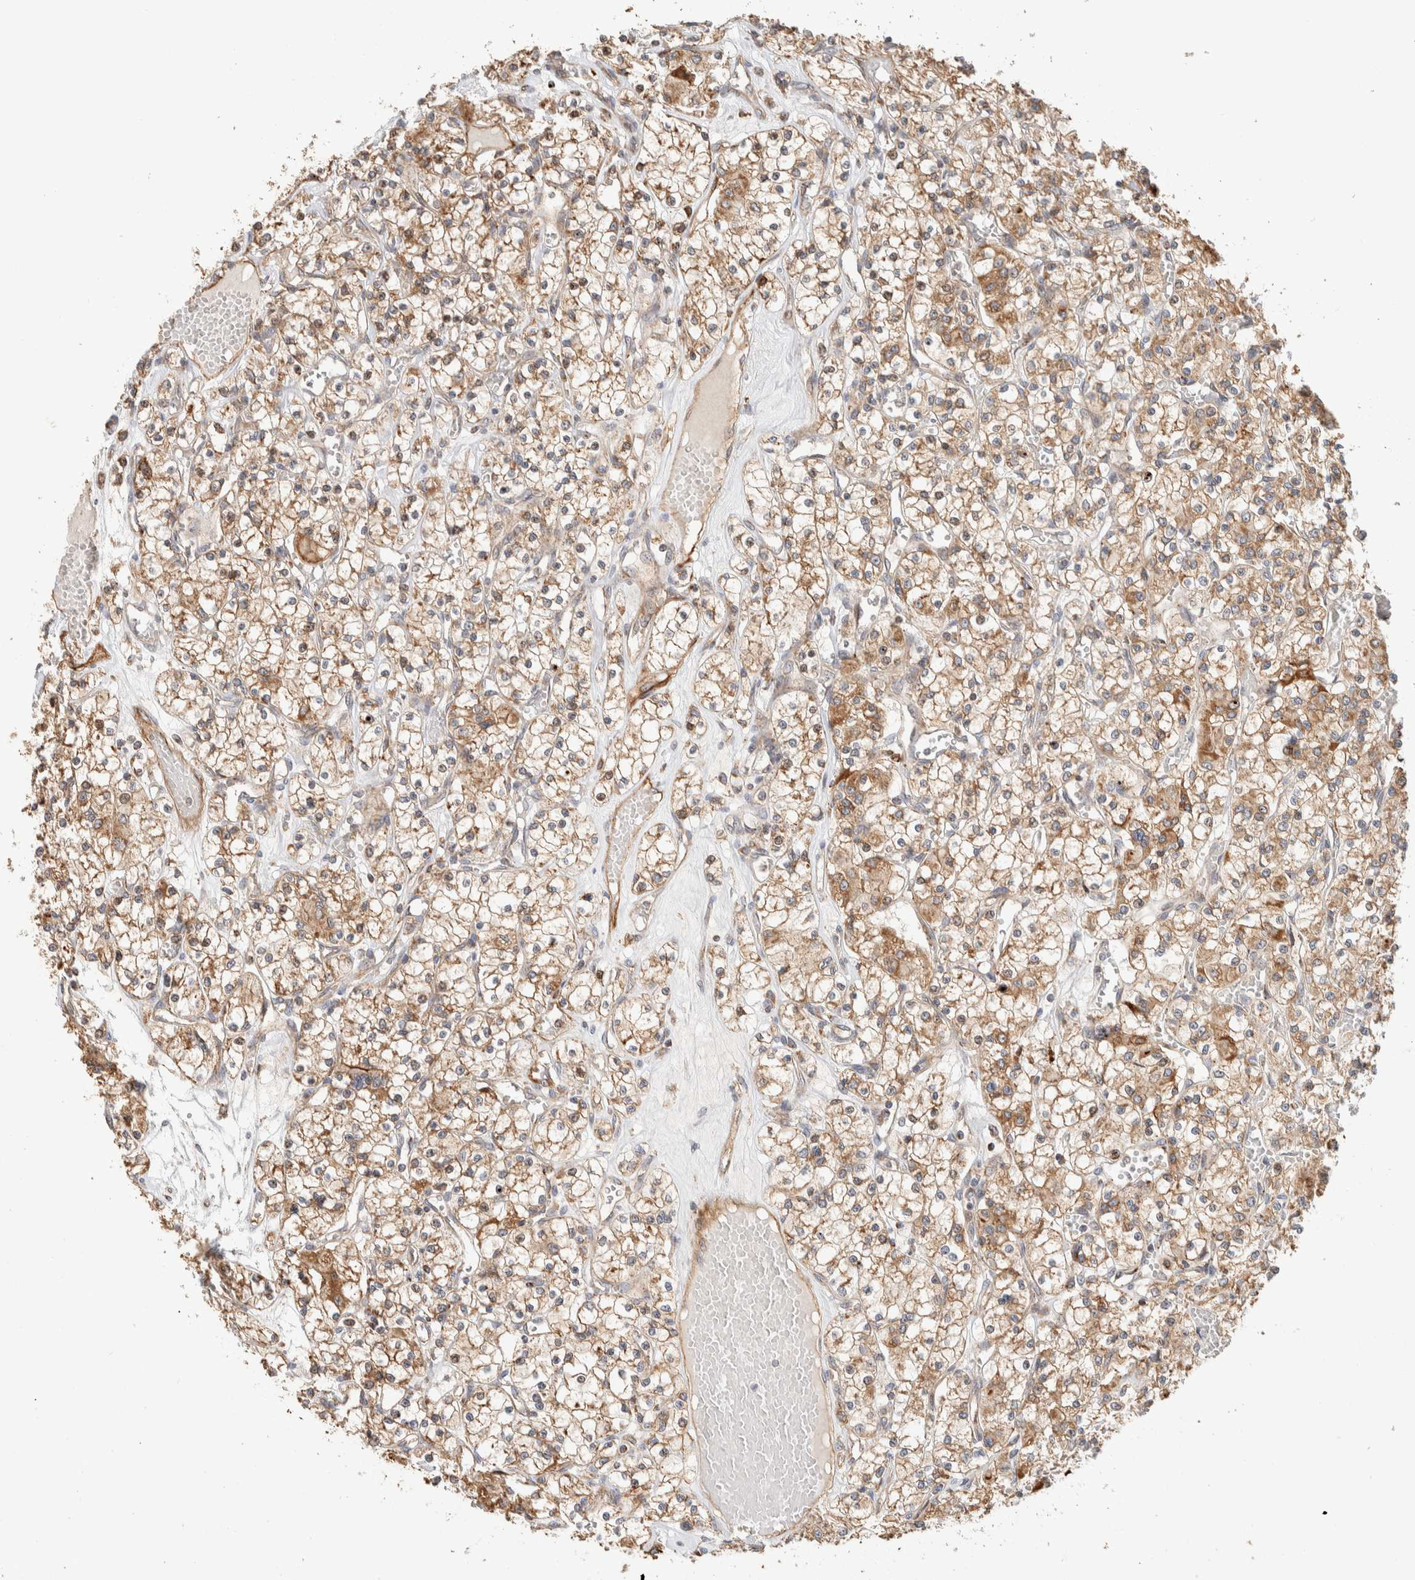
{"staining": {"intensity": "moderate", "quantity": ">75%", "location": "cytoplasmic/membranous"}, "tissue": "renal cancer", "cell_type": "Tumor cells", "image_type": "cancer", "snomed": [{"axis": "morphology", "description": "Adenocarcinoma, NOS"}, {"axis": "topography", "description": "Kidney"}], "caption": "IHC of human renal adenocarcinoma shows medium levels of moderate cytoplasmic/membranous expression in approximately >75% of tumor cells. (DAB (3,3'-diaminobenzidine) = brown stain, brightfield microscopy at high magnification).", "gene": "KIF9", "patient": {"sex": "female", "age": 59}}